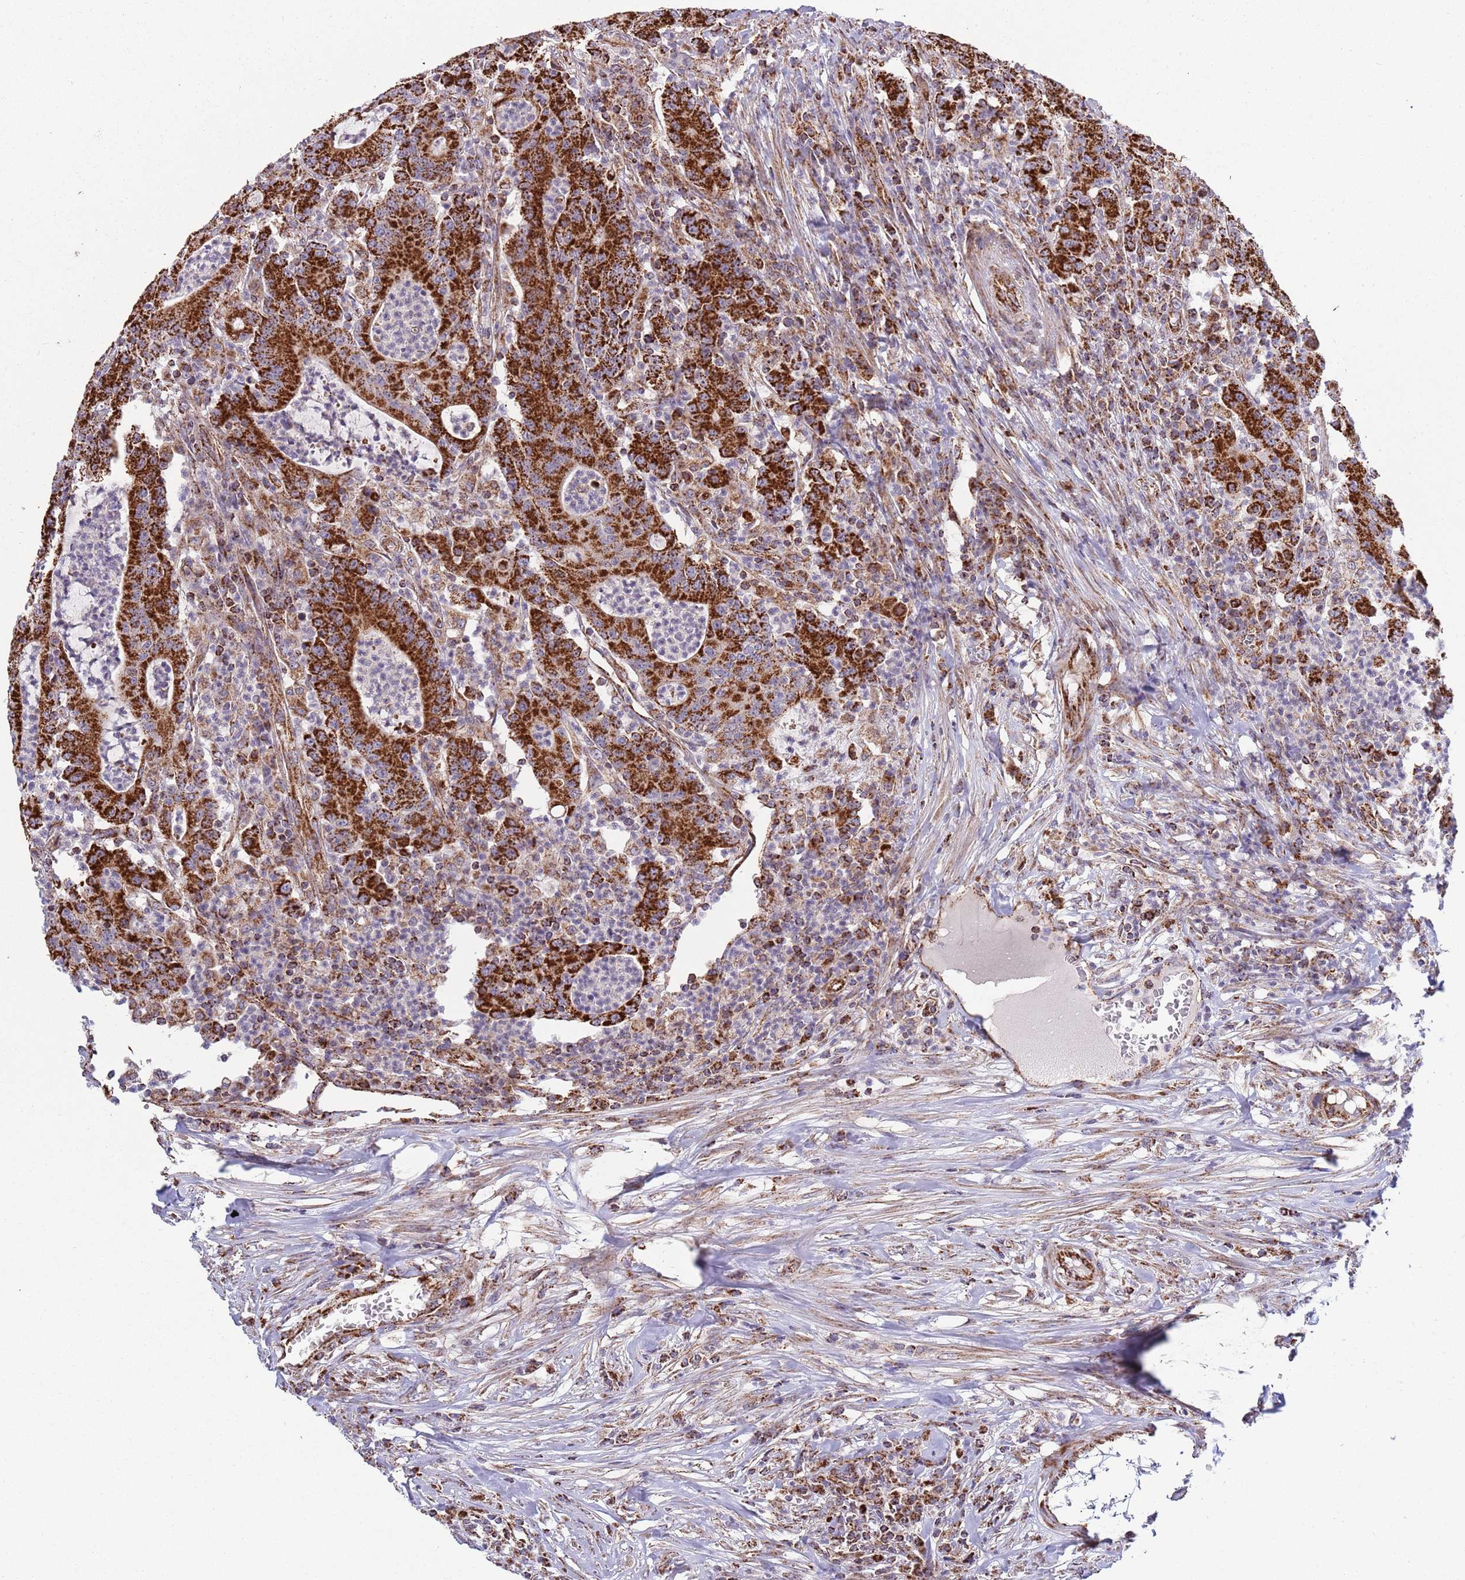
{"staining": {"intensity": "strong", "quantity": ">75%", "location": "cytoplasmic/membranous"}, "tissue": "colorectal cancer", "cell_type": "Tumor cells", "image_type": "cancer", "snomed": [{"axis": "morphology", "description": "Adenocarcinoma, NOS"}, {"axis": "topography", "description": "Colon"}], "caption": "Immunohistochemical staining of colorectal cancer (adenocarcinoma) shows high levels of strong cytoplasmic/membranous positivity in approximately >75% of tumor cells.", "gene": "VPS16", "patient": {"sex": "male", "age": 83}}